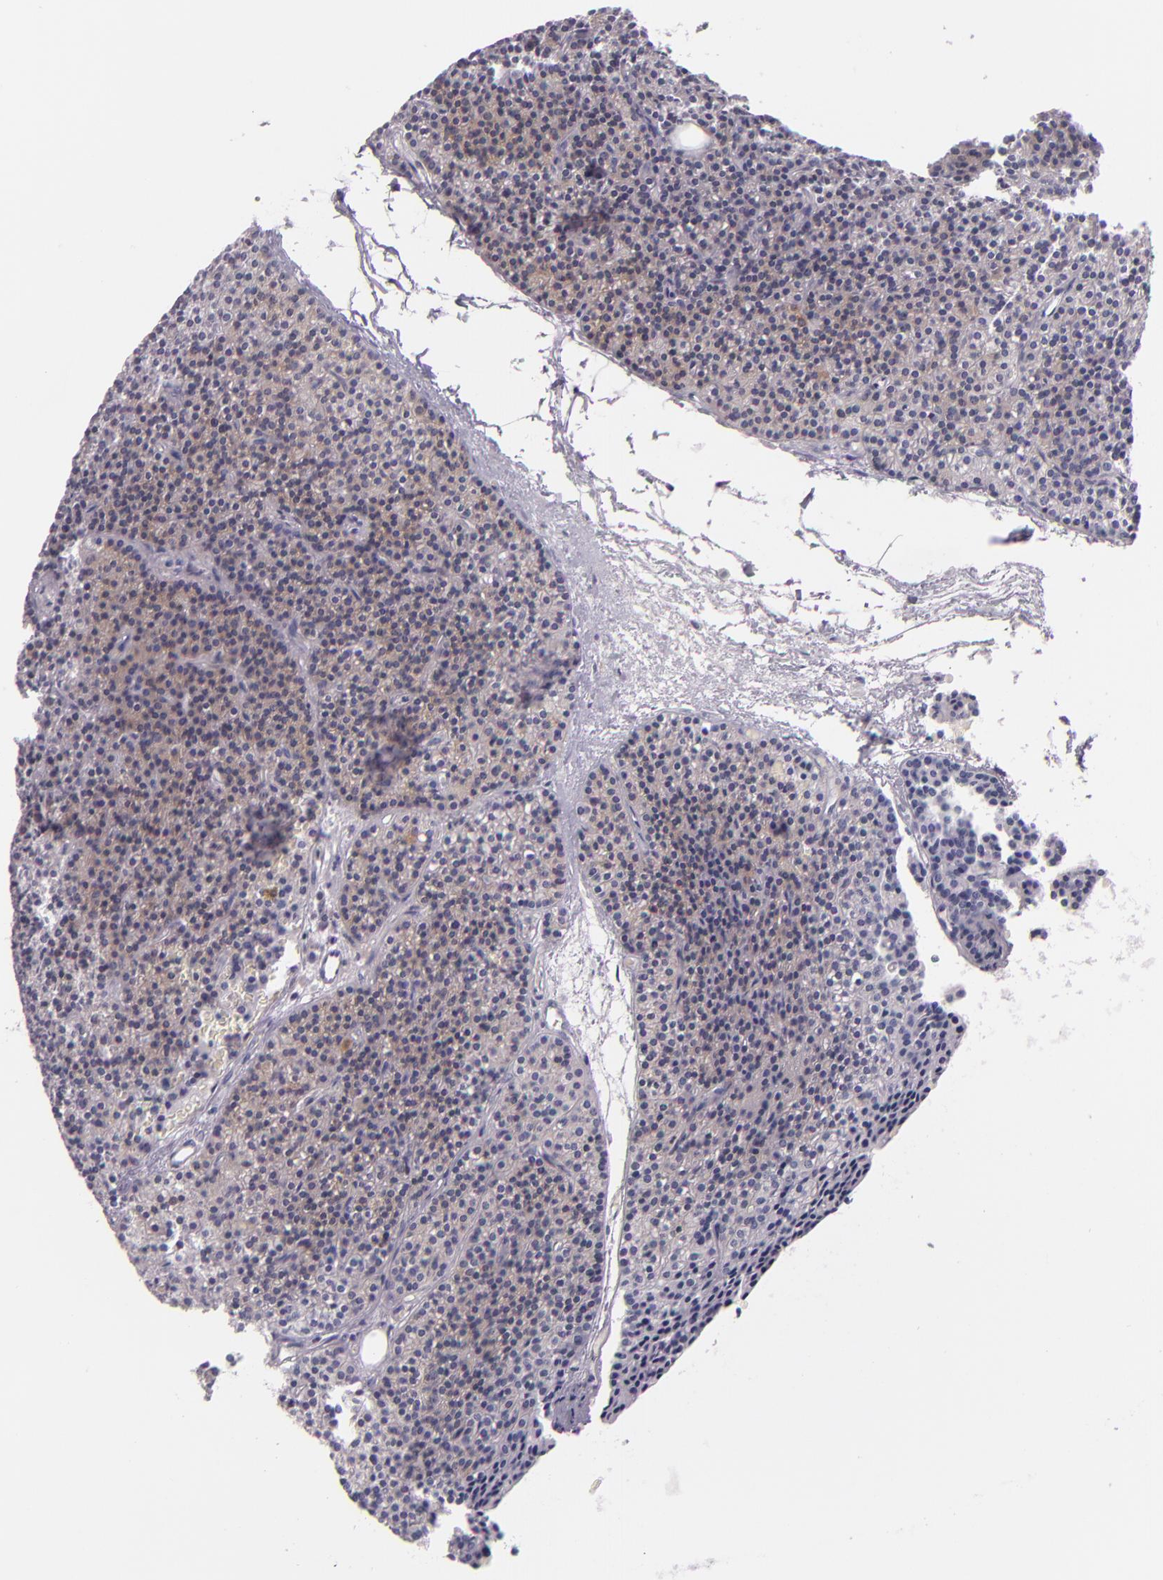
{"staining": {"intensity": "weak", "quantity": "<25%", "location": "cytoplasmic/membranous"}, "tissue": "parathyroid gland", "cell_type": "Glandular cells", "image_type": "normal", "snomed": [{"axis": "morphology", "description": "Normal tissue, NOS"}, {"axis": "topography", "description": "Parathyroid gland"}], "caption": "Image shows no significant protein staining in glandular cells of normal parathyroid gland.", "gene": "HSP90AA1", "patient": {"sex": "male", "age": 57}}